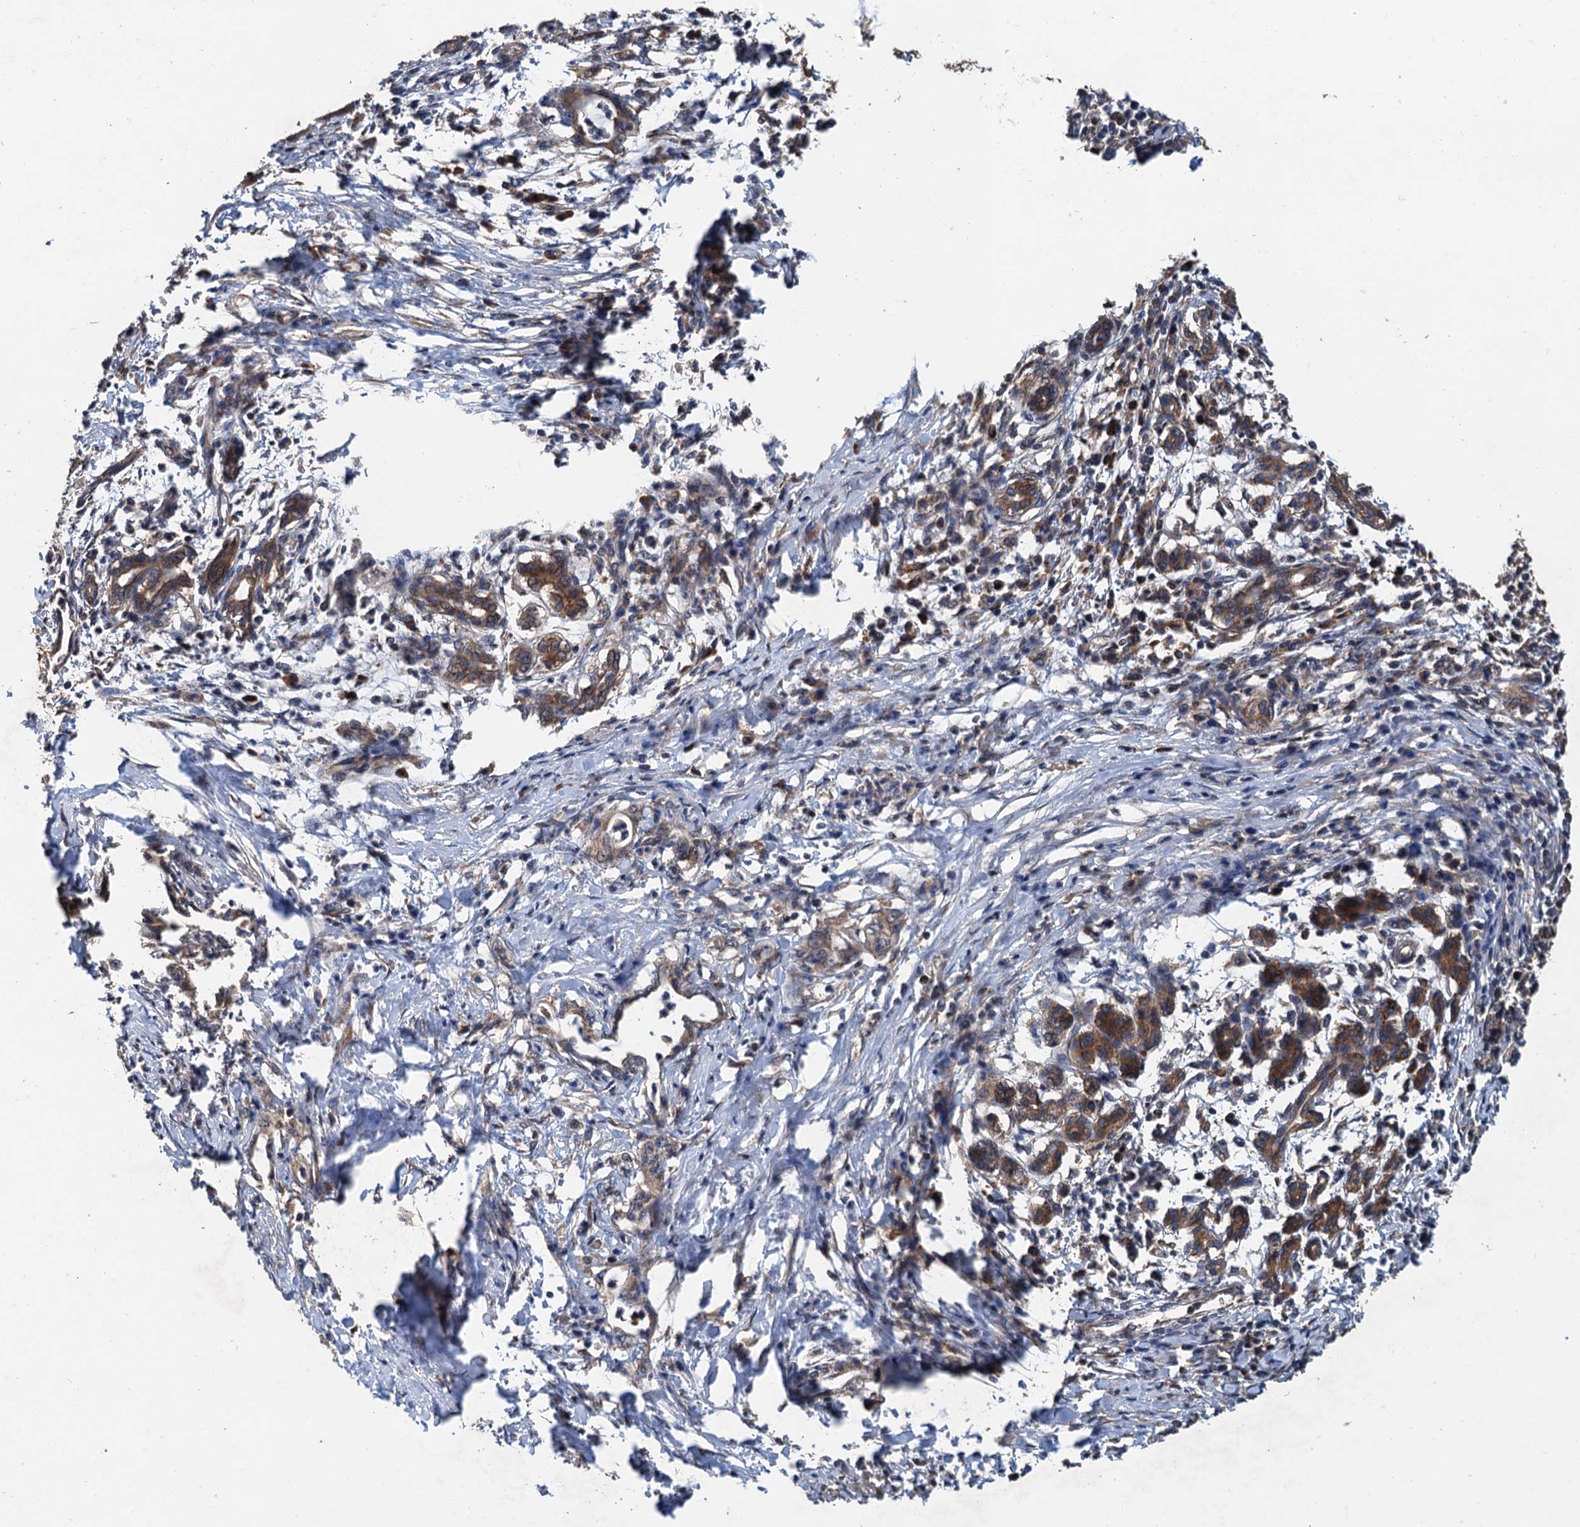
{"staining": {"intensity": "moderate", "quantity": ">75%", "location": "cytoplasmic/membranous"}, "tissue": "pancreatic cancer", "cell_type": "Tumor cells", "image_type": "cancer", "snomed": [{"axis": "morphology", "description": "Adenocarcinoma, NOS"}, {"axis": "topography", "description": "Pancreas"}], "caption": "A micrograph of human adenocarcinoma (pancreatic) stained for a protein shows moderate cytoplasmic/membranous brown staining in tumor cells. Nuclei are stained in blue.", "gene": "COG3", "patient": {"sex": "female", "age": 55}}